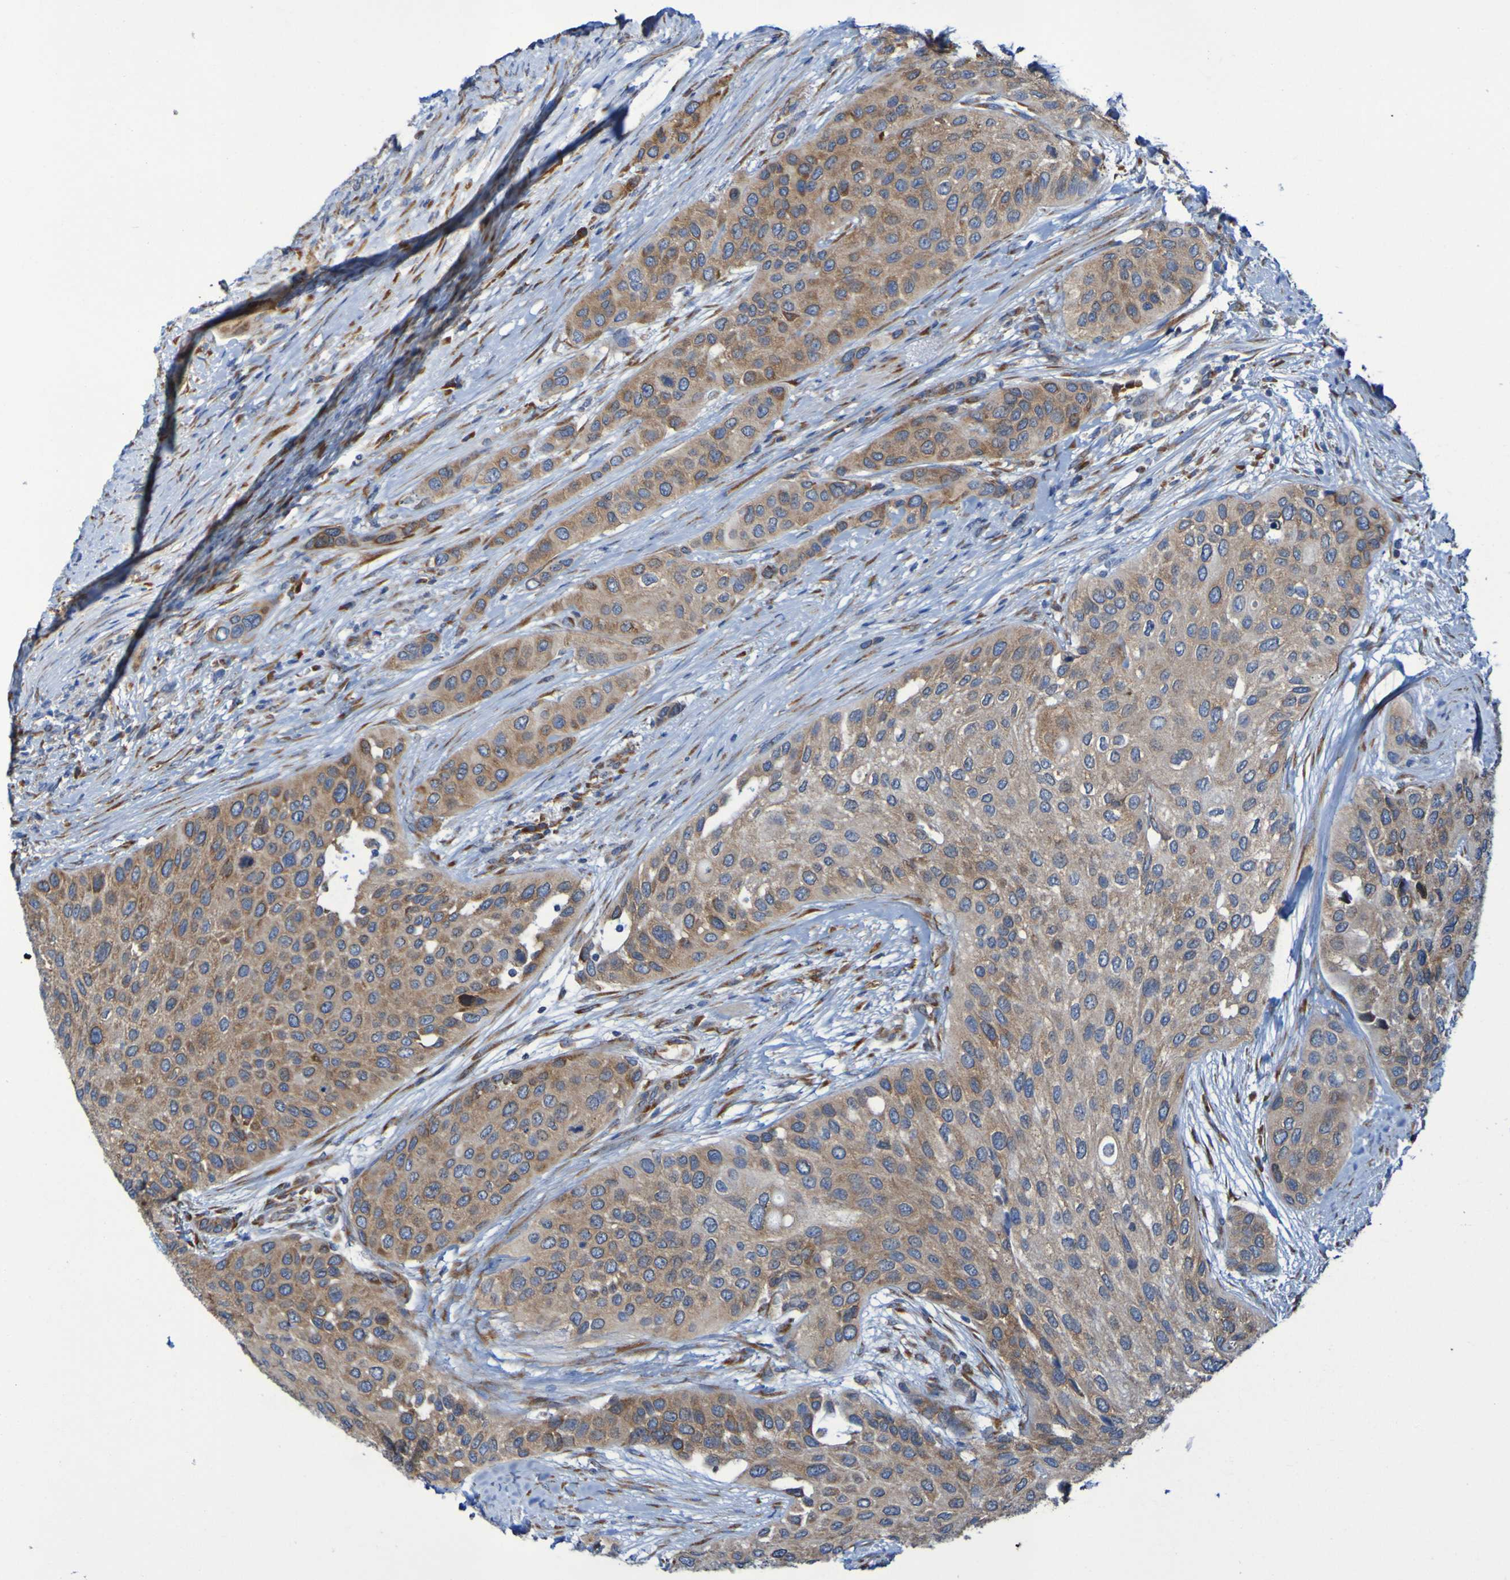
{"staining": {"intensity": "moderate", "quantity": ">75%", "location": "cytoplasmic/membranous"}, "tissue": "urothelial cancer", "cell_type": "Tumor cells", "image_type": "cancer", "snomed": [{"axis": "morphology", "description": "Urothelial carcinoma, High grade"}, {"axis": "topography", "description": "Urinary bladder"}], "caption": "Tumor cells reveal moderate cytoplasmic/membranous staining in about >75% of cells in urothelial cancer.", "gene": "FKBP3", "patient": {"sex": "female", "age": 56}}